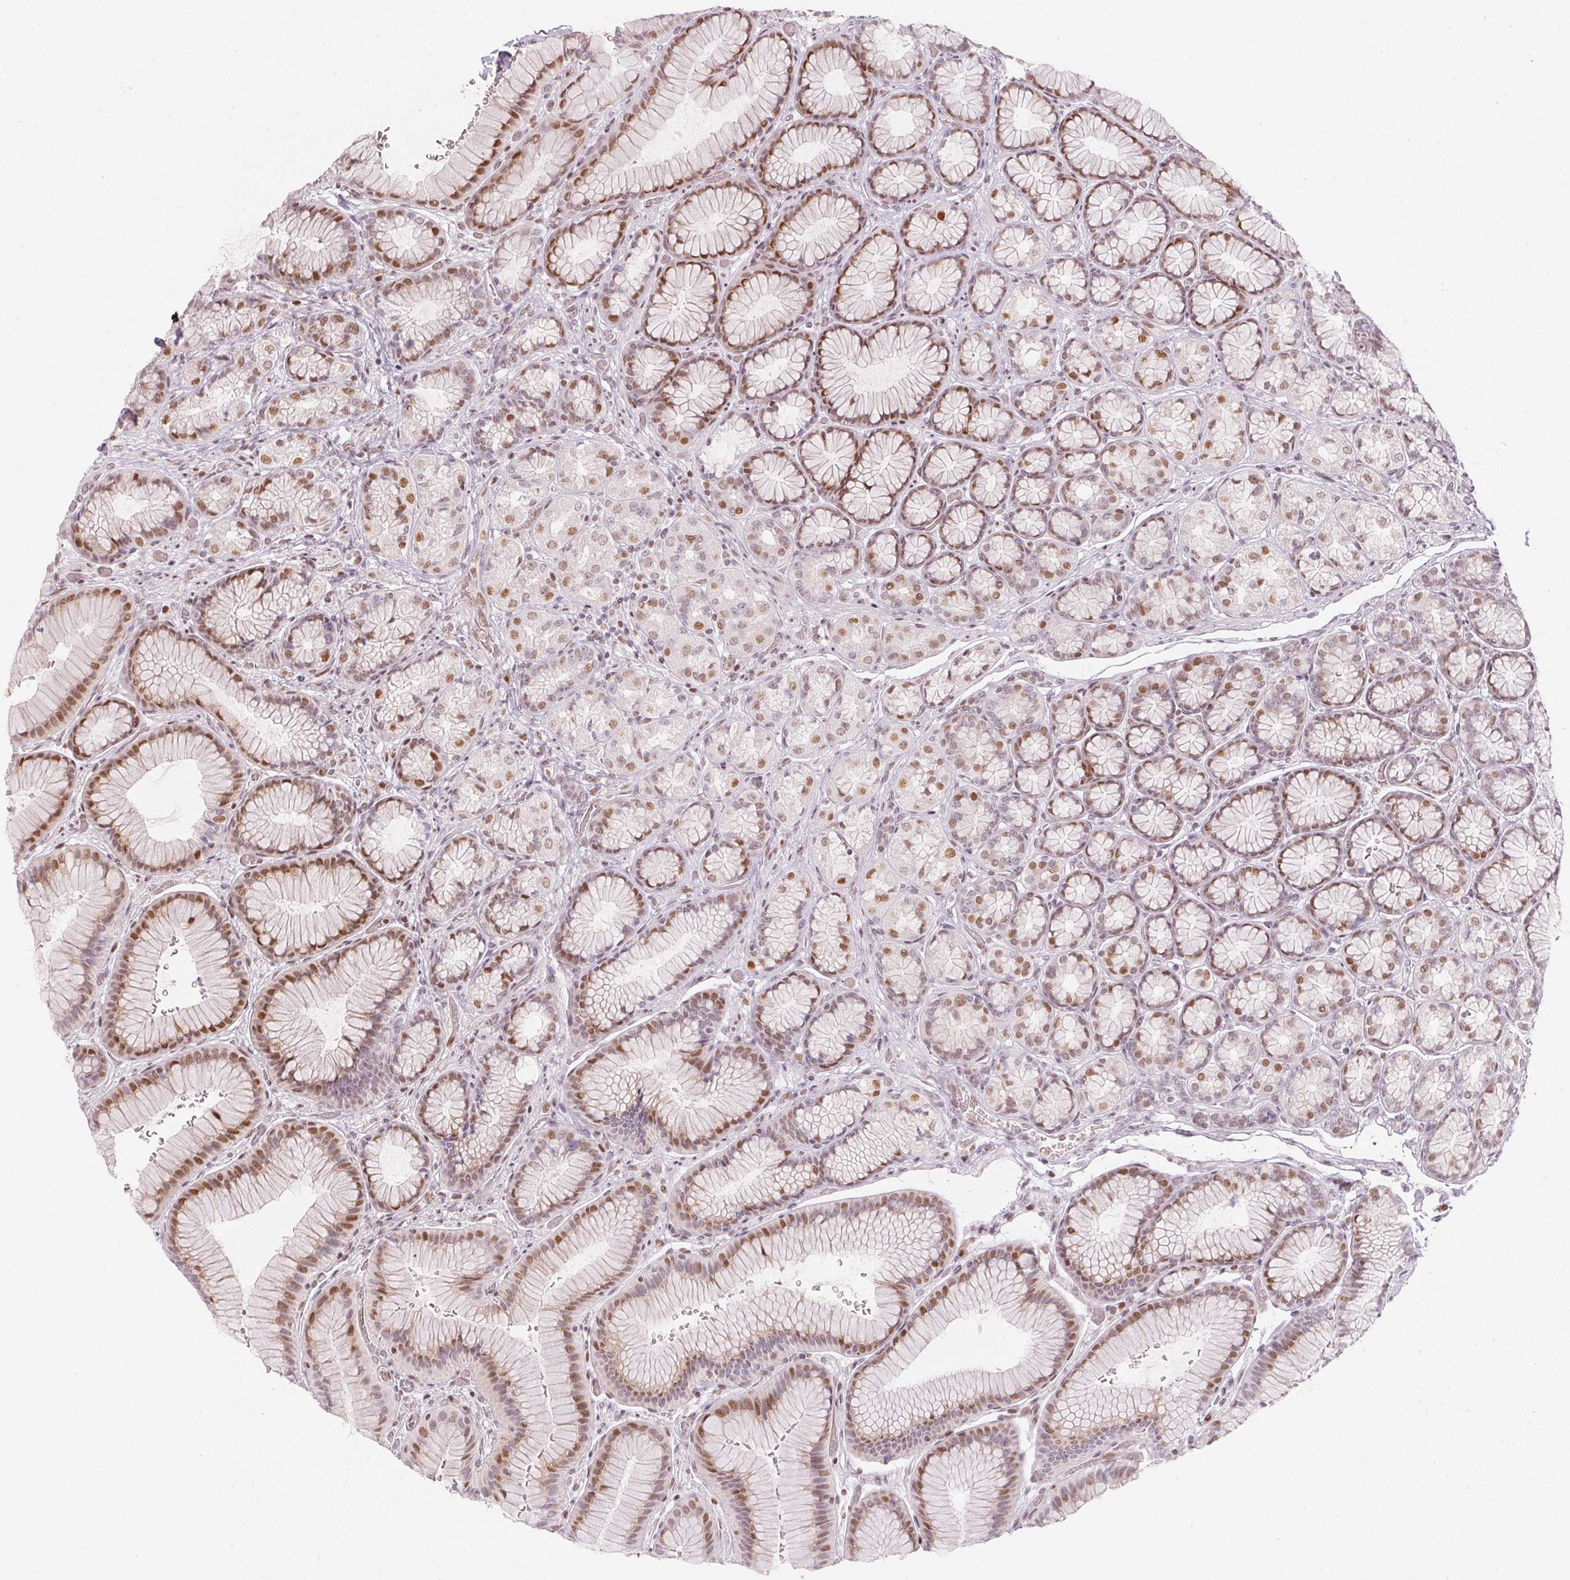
{"staining": {"intensity": "moderate", "quantity": "25%-75%", "location": "nuclear"}, "tissue": "stomach", "cell_type": "Glandular cells", "image_type": "normal", "snomed": [{"axis": "morphology", "description": "Normal tissue, NOS"}, {"axis": "morphology", "description": "Adenocarcinoma, NOS"}, {"axis": "morphology", "description": "Adenocarcinoma, High grade"}, {"axis": "topography", "description": "Stomach, upper"}, {"axis": "topography", "description": "Stomach"}], "caption": "High-magnification brightfield microscopy of normal stomach stained with DAB (brown) and counterstained with hematoxylin (blue). glandular cells exhibit moderate nuclear staining is present in approximately25%-75% of cells. The protein of interest is shown in brown color, while the nuclei are stained blue.", "gene": "KAT6A", "patient": {"sex": "female", "age": 65}}